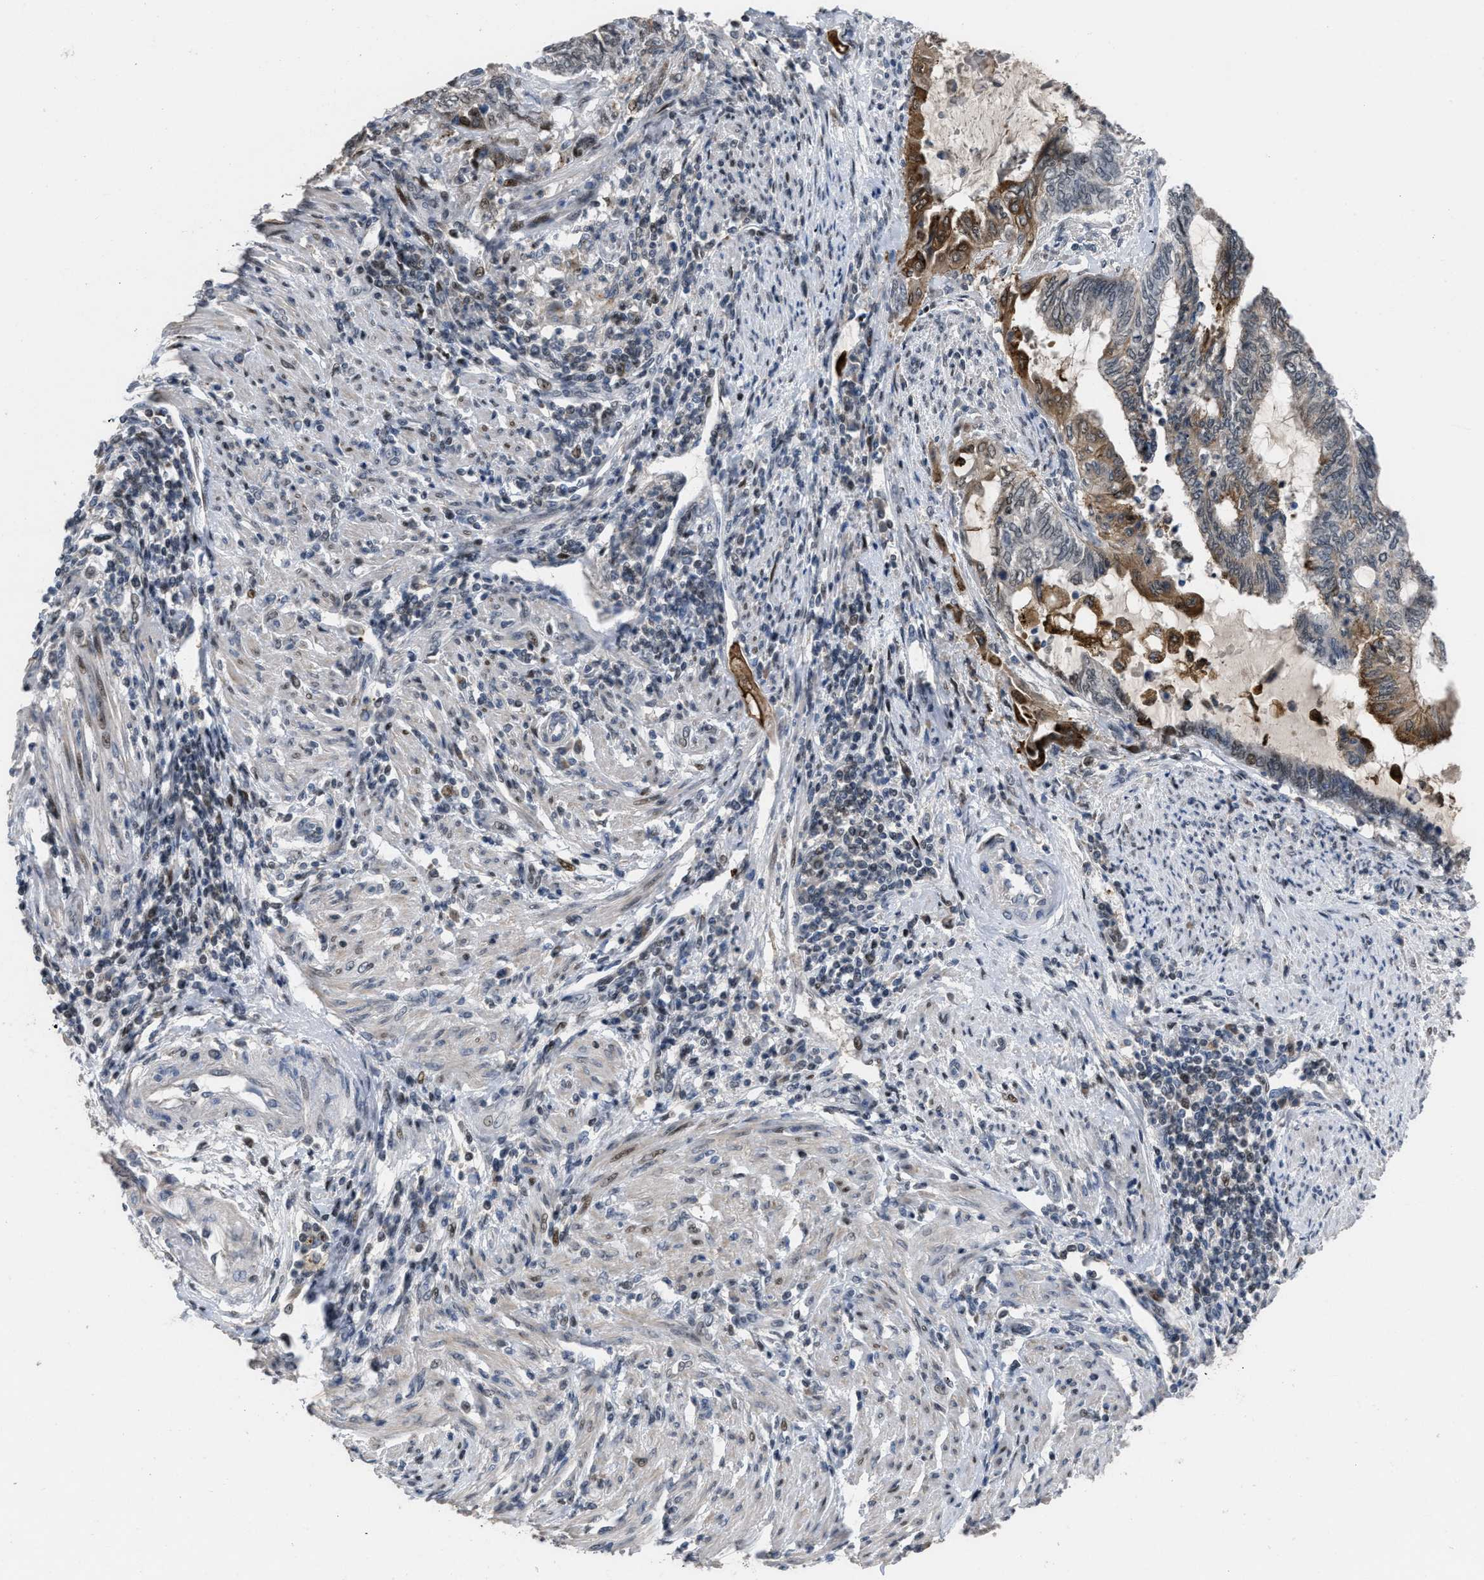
{"staining": {"intensity": "moderate", "quantity": "25%-75%", "location": "cytoplasmic/membranous,nuclear"}, "tissue": "endometrial cancer", "cell_type": "Tumor cells", "image_type": "cancer", "snomed": [{"axis": "morphology", "description": "Adenocarcinoma, NOS"}, {"axis": "topography", "description": "Uterus"}, {"axis": "topography", "description": "Endometrium"}], "caption": "Tumor cells exhibit medium levels of moderate cytoplasmic/membranous and nuclear staining in approximately 25%-75% of cells in endometrial cancer.", "gene": "SETDB1", "patient": {"sex": "female", "age": 70}}